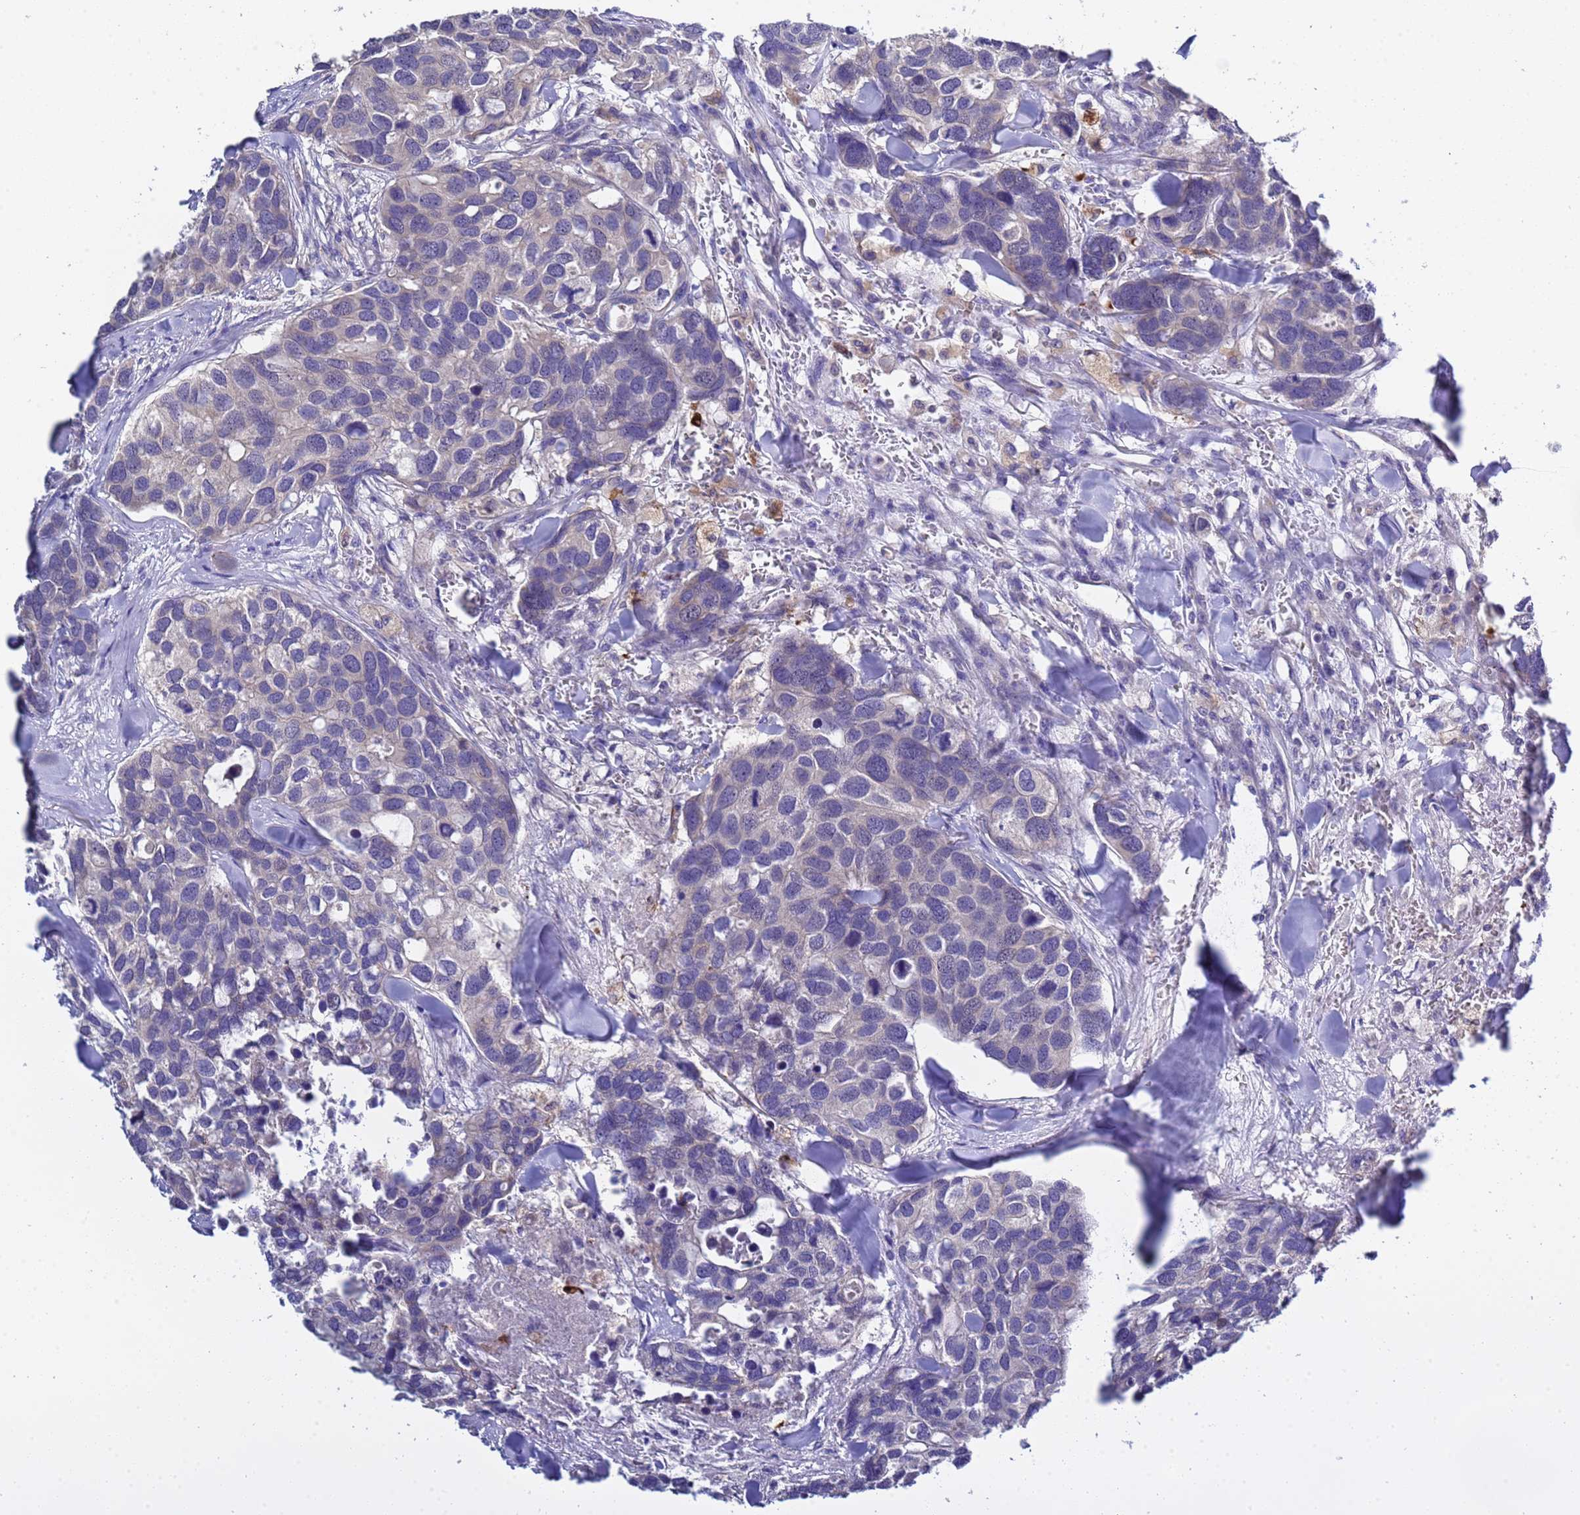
{"staining": {"intensity": "negative", "quantity": "none", "location": "none"}, "tissue": "breast cancer", "cell_type": "Tumor cells", "image_type": "cancer", "snomed": [{"axis": "morphology", "description": "Duct carcinoma"}, {"axis": "topography", "description": "Breast"}], "caption": "Breast intraductal carcinoma was stained to show a protein in brown. There is no significant staining in tumor cells. Brightfield microscopy of immunohistochemistry stained with DAB (3,3'-diaminobenzidine) (brown) and hematoxylin (blue), captured at high magnification.", "gene": "ELMOD2", "patient": {"sex": "female", "age": 83}}